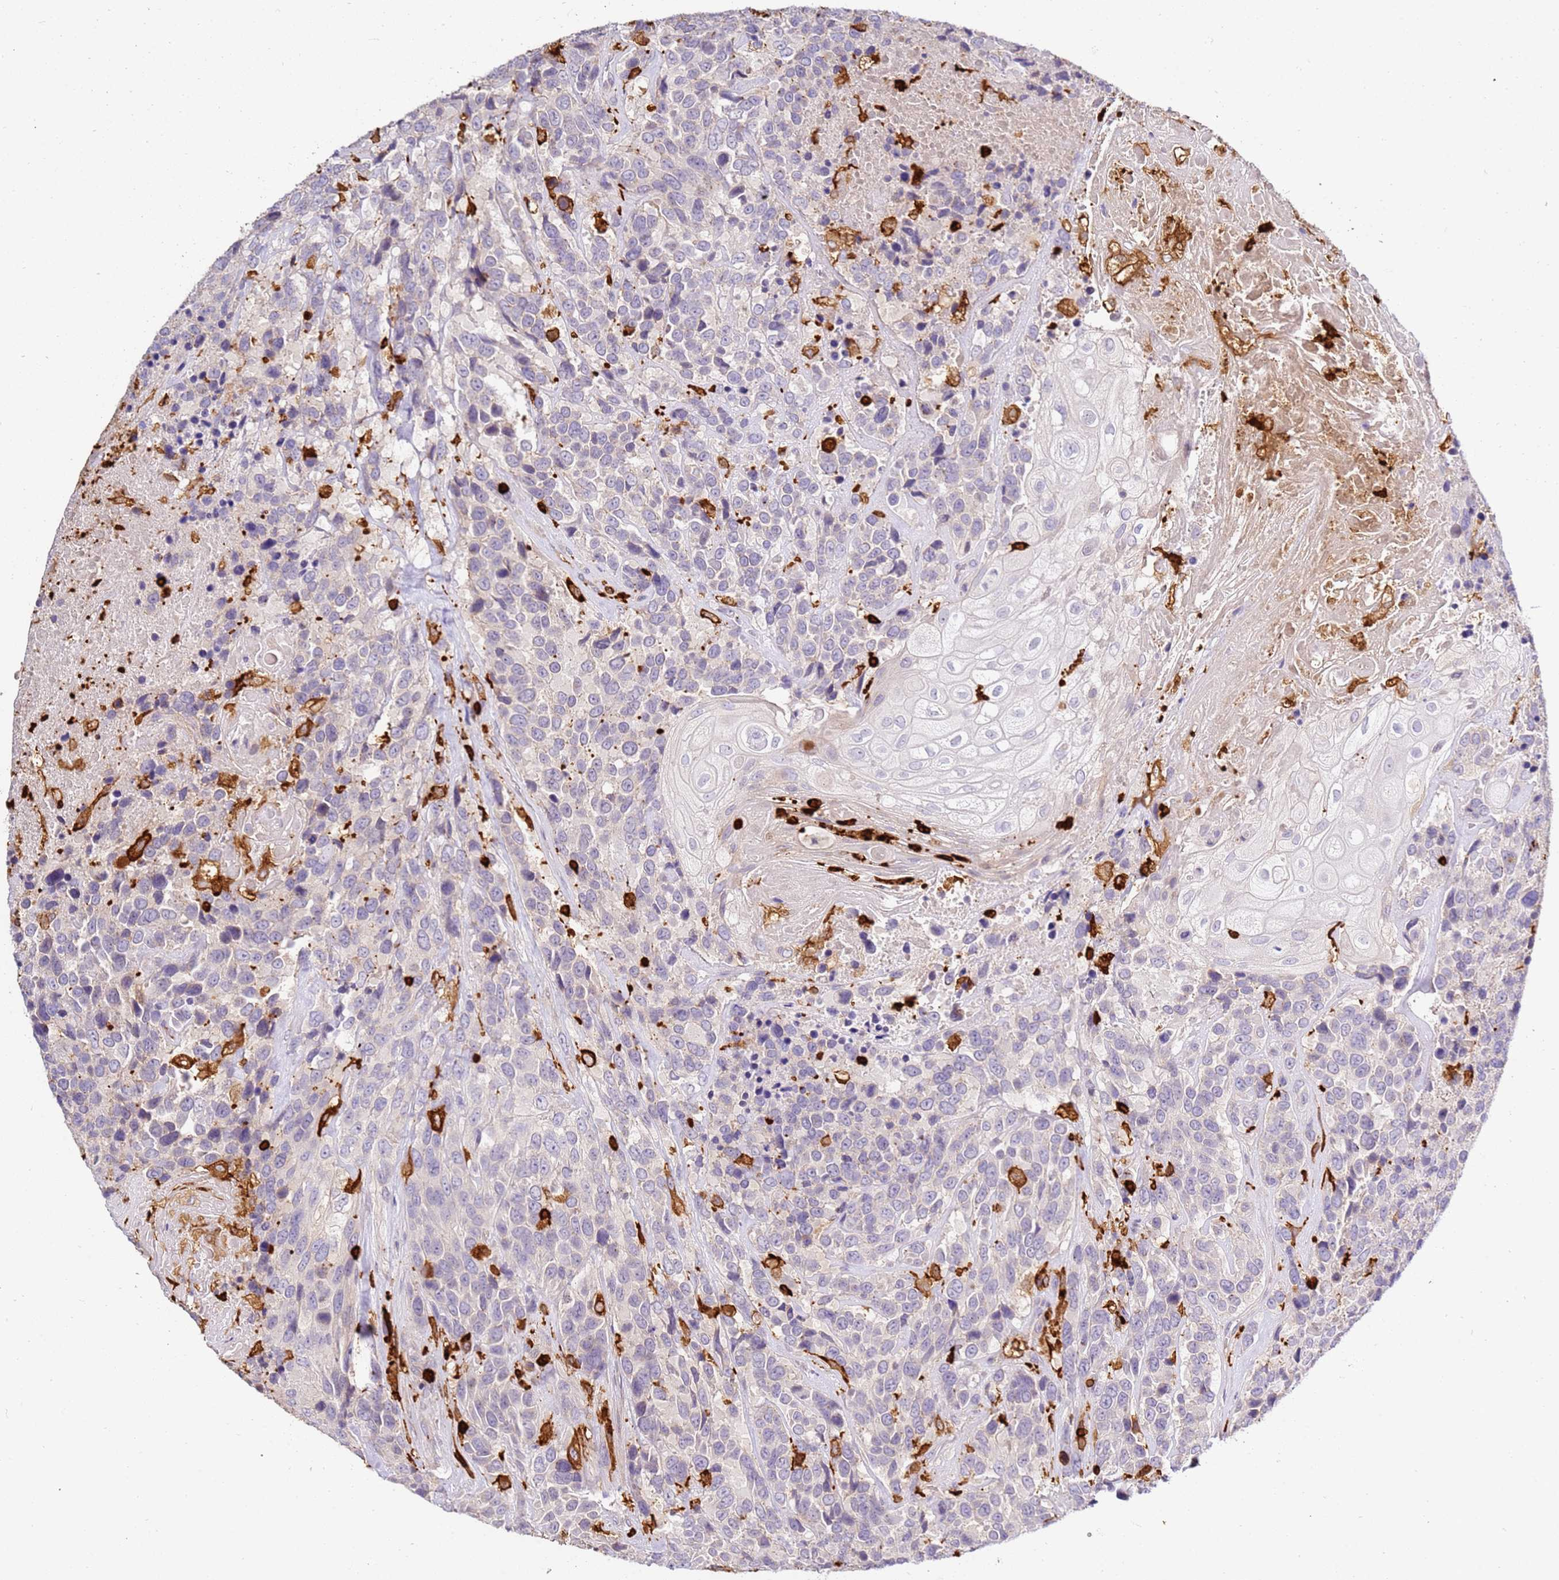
{"staining": {"intensity": "negative", "quantity": "none", "location": "none"}, "tissue": "urothelial cancer", "cell_type": "Tumor cells", "image_type": "cancer", "snomed": [{"axis": "morphology", "description": "Urothelial carcinoma, High grade"}, {"axis": "topography", "description": "Urinary bladder"}], "caption": "The immunohistochemistry histopathology image has no significant expression in tumor cells of high-grade urothelial carcinoma tissue.", "gene": "CORO1A", "patient": {"sex": "female", "age": 70}}